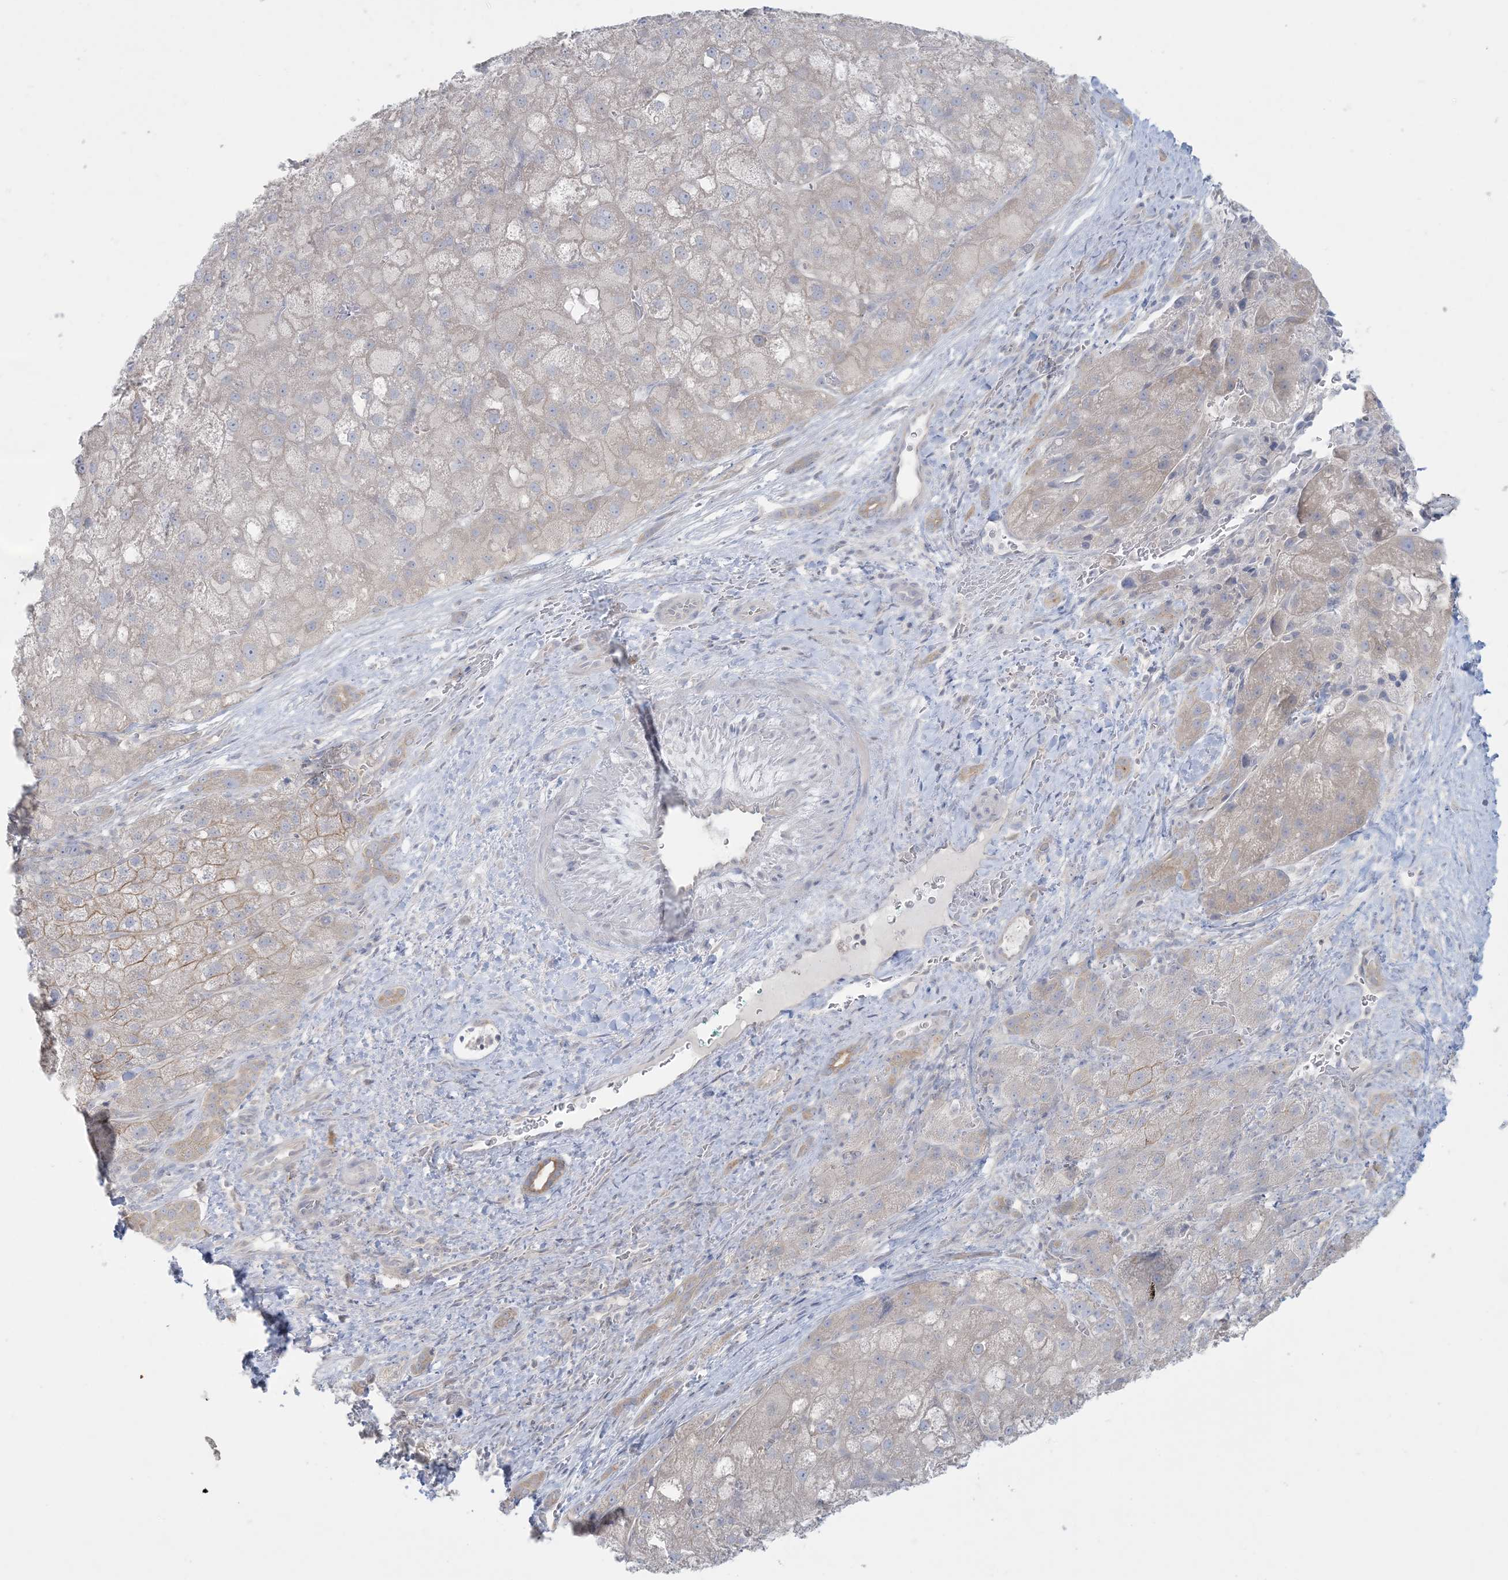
{"staining": {"intensity": "negative", "quantity": "none", "location": "none"}, "tissue": "liver cancer", "cell_type": "Tumor cells", "image_type": "cancer", "snomed": [{"axis": "morphology", "description": "Carcinoma, Hepatocellular, NOS"}, {"axis": "topography", "description": "Liver"}], "caption": "High power microscopy photomicrograph of an IHC photomicrograph of liver hepatocellular carcinoma, revealing no significant positivity in tumor cells.", "gene": "KIF3A", "patient": {"sex": "male", "age": 57}}